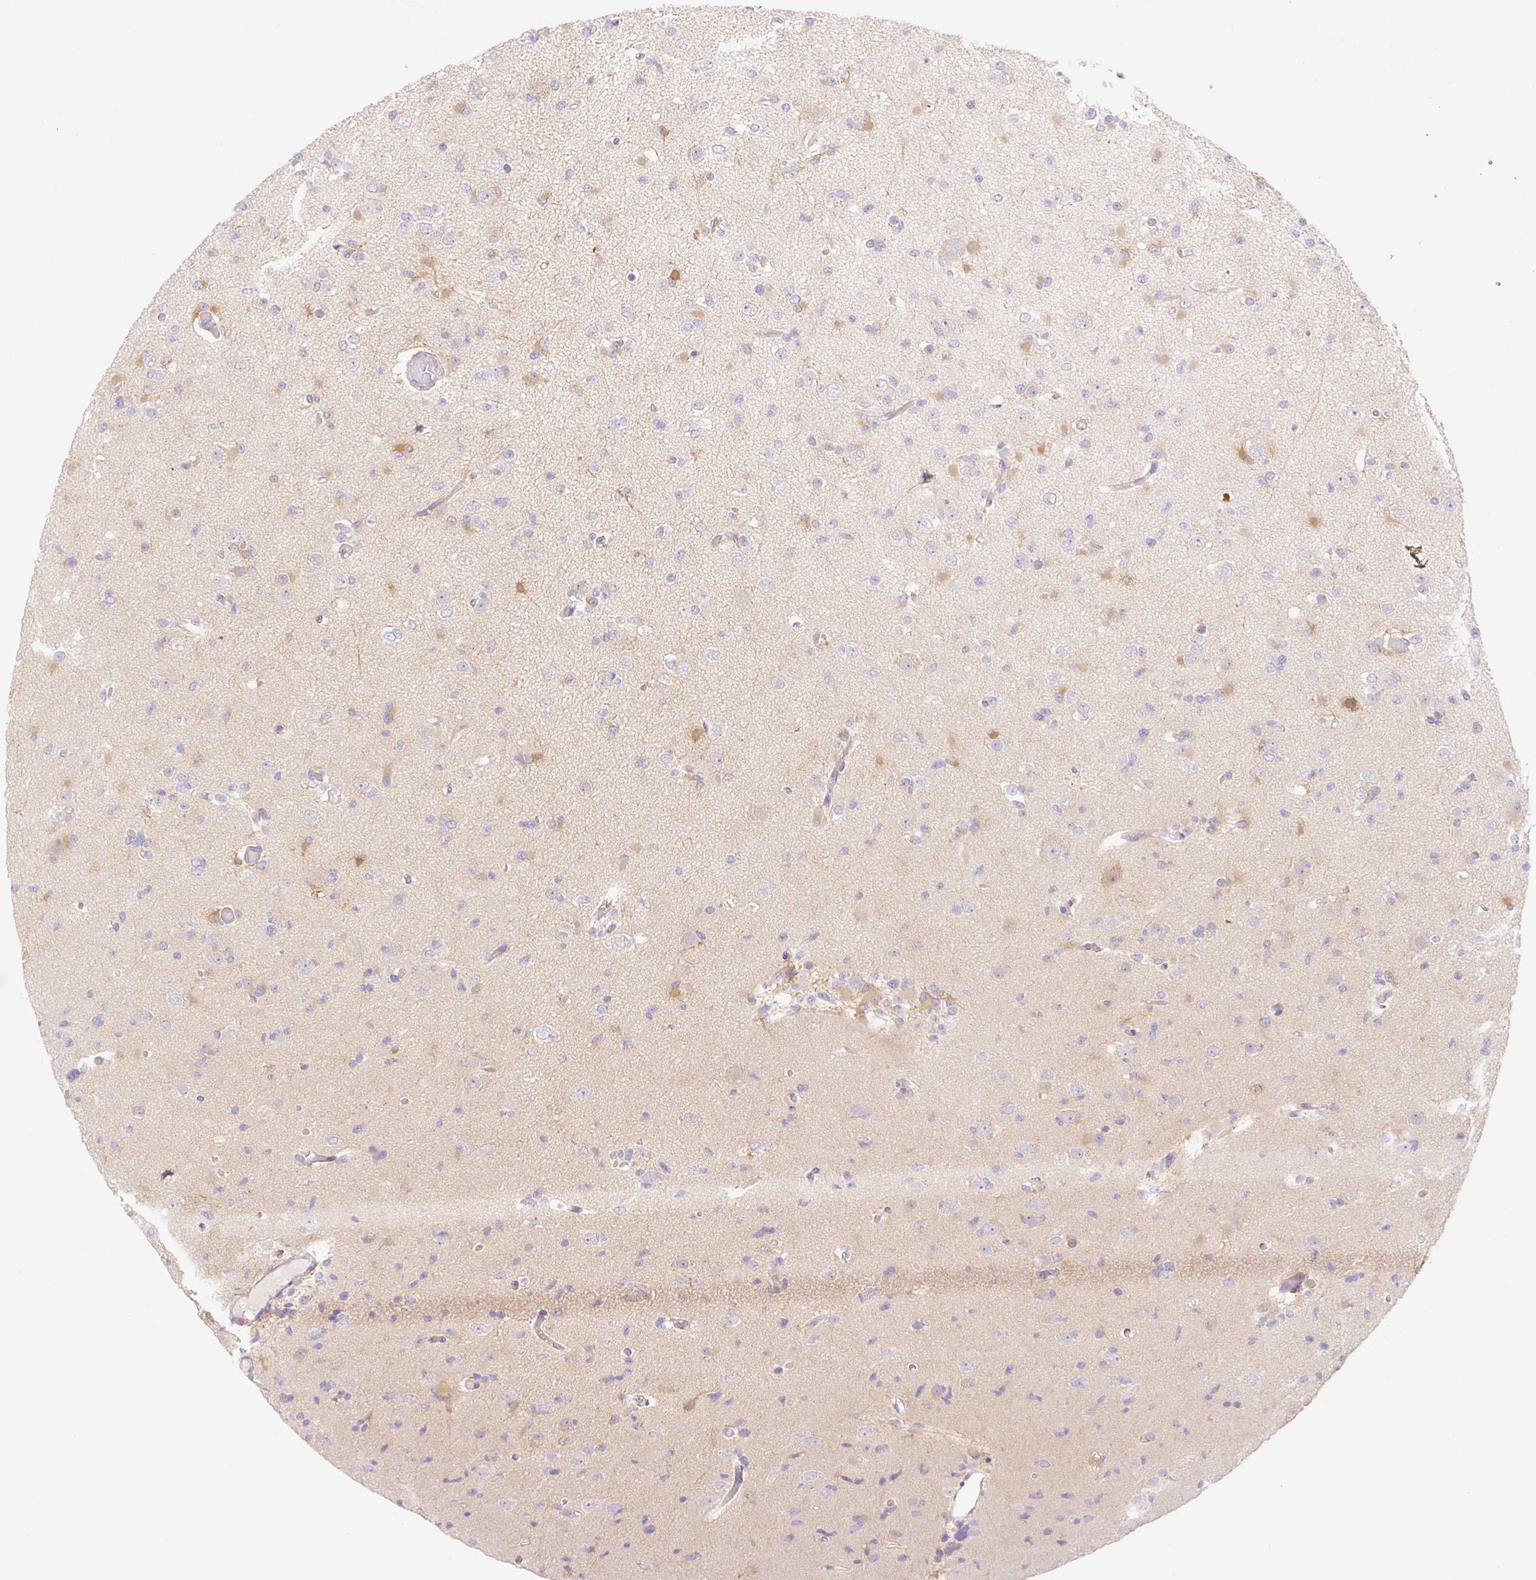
{"staining": {"intensity": "moderate", "quantity": "<25%", "location": "cytoplasmic/membranous"}, "tissue": "glioma", "cell_type": "Tumor cells", "image_type": "cancer", "snomed": [{"axis": "morphology", "description": "Glioma, malignant, Low grade"}, {"axis": "topography", "description": "Brain"}], "caption": "IHC image of human glioma stained for a protein (brown), which displays low levels of moderate cytoplasmic/membranous positivity in about <25% of tumor cells.", "gene": "DENND5A", "patient": {"sex": "female", "age": 22}}